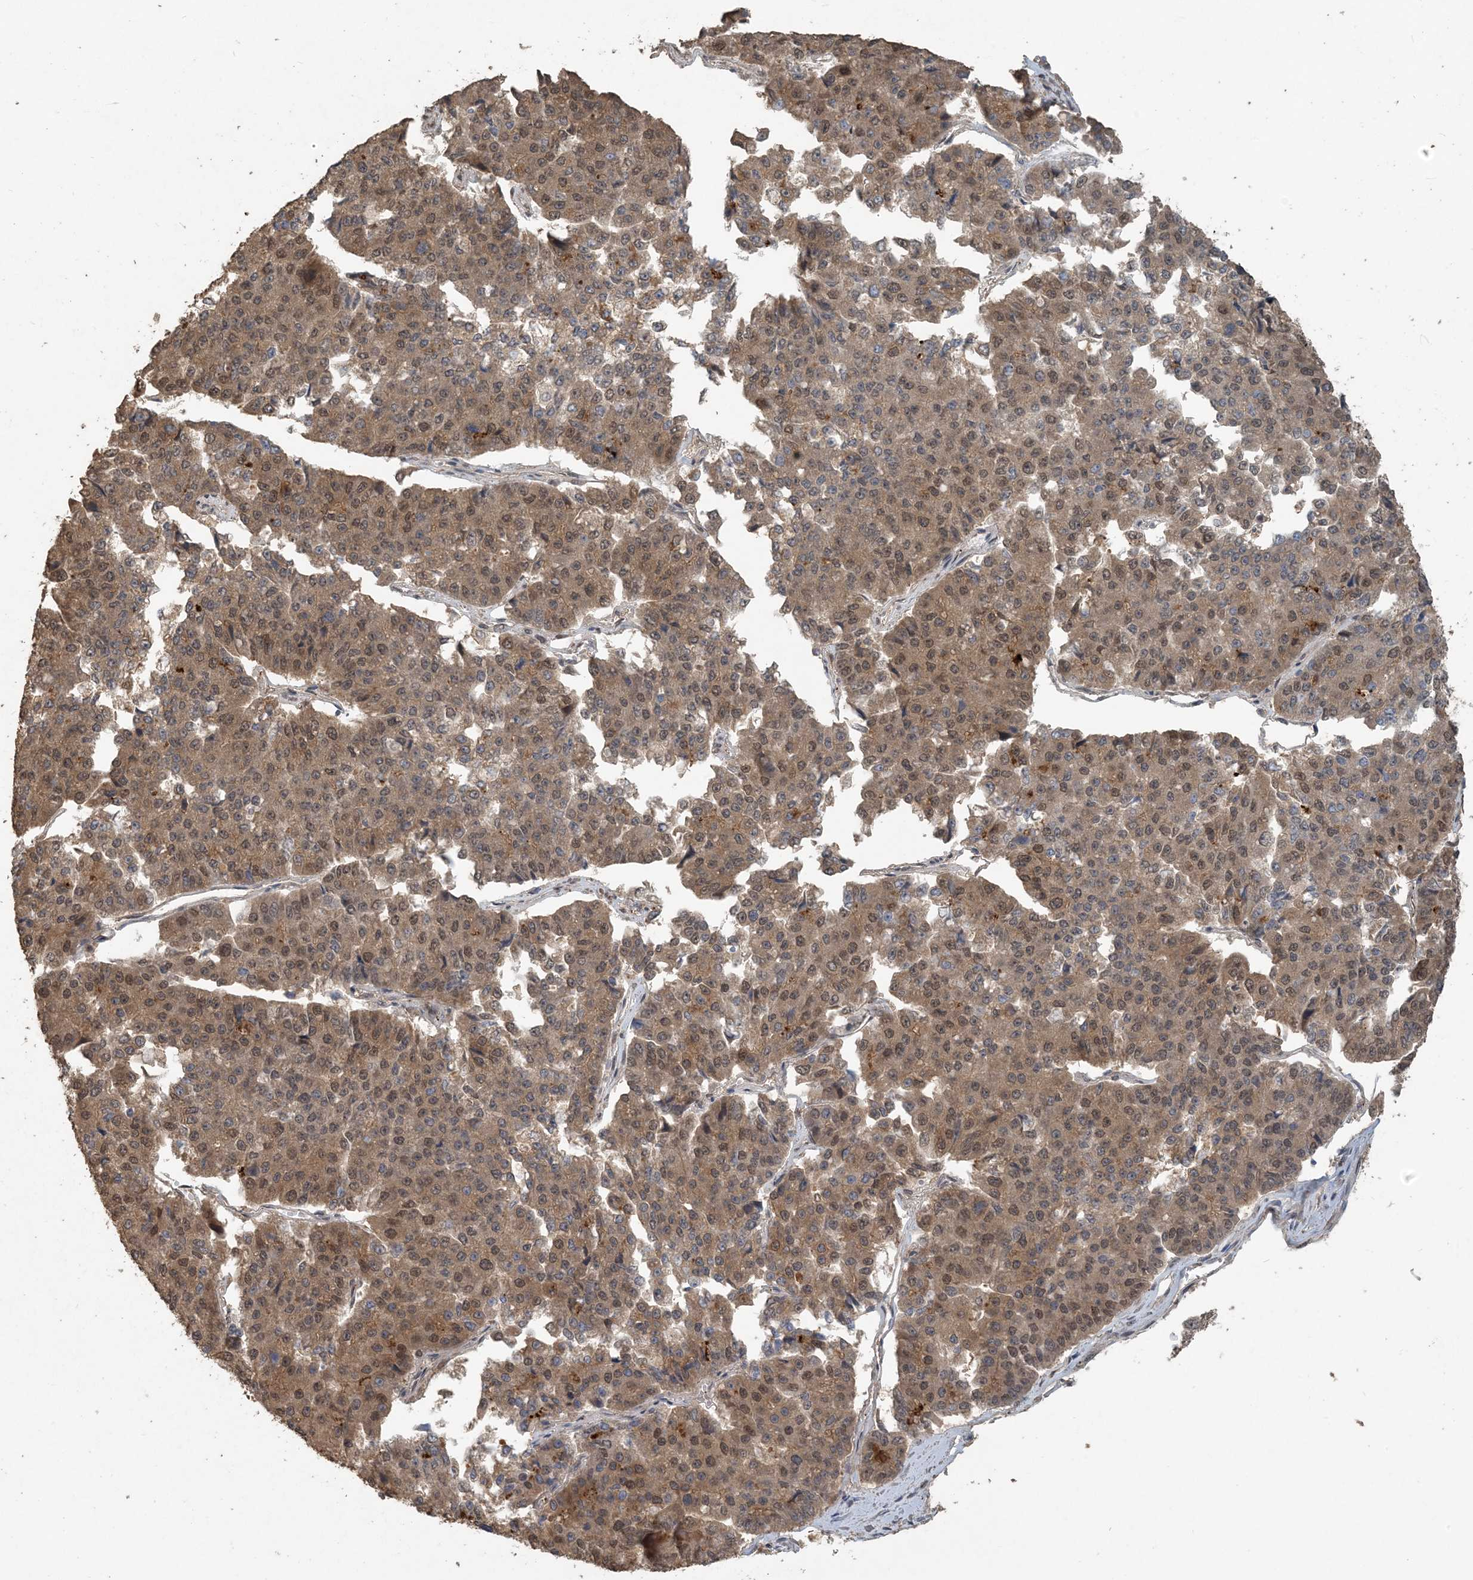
{"staining": {"intensity": "moderate", "quantity": ">75%", "location": "cytoplasmic/membranous,nuclear"}, "tissue": "pancreatic cancer", "cell_type": "Tumor cells", "image_type": "cancer", "snomed": [{"axis": "morphology", "description": "Adenocarcinoma, NOS"}, {"axis": "topography", "description": "Pancreas"}], "caption": "Immunohistochemical staining of adenocarcinoma (pancreatic) displays medium levels of moderate cytoplasmic/membranous and nuclear protein staining in approximately >75% of tumor cells.", "gene": "ZC3H12A", "patient": {"sex": "male", "age": 50}}